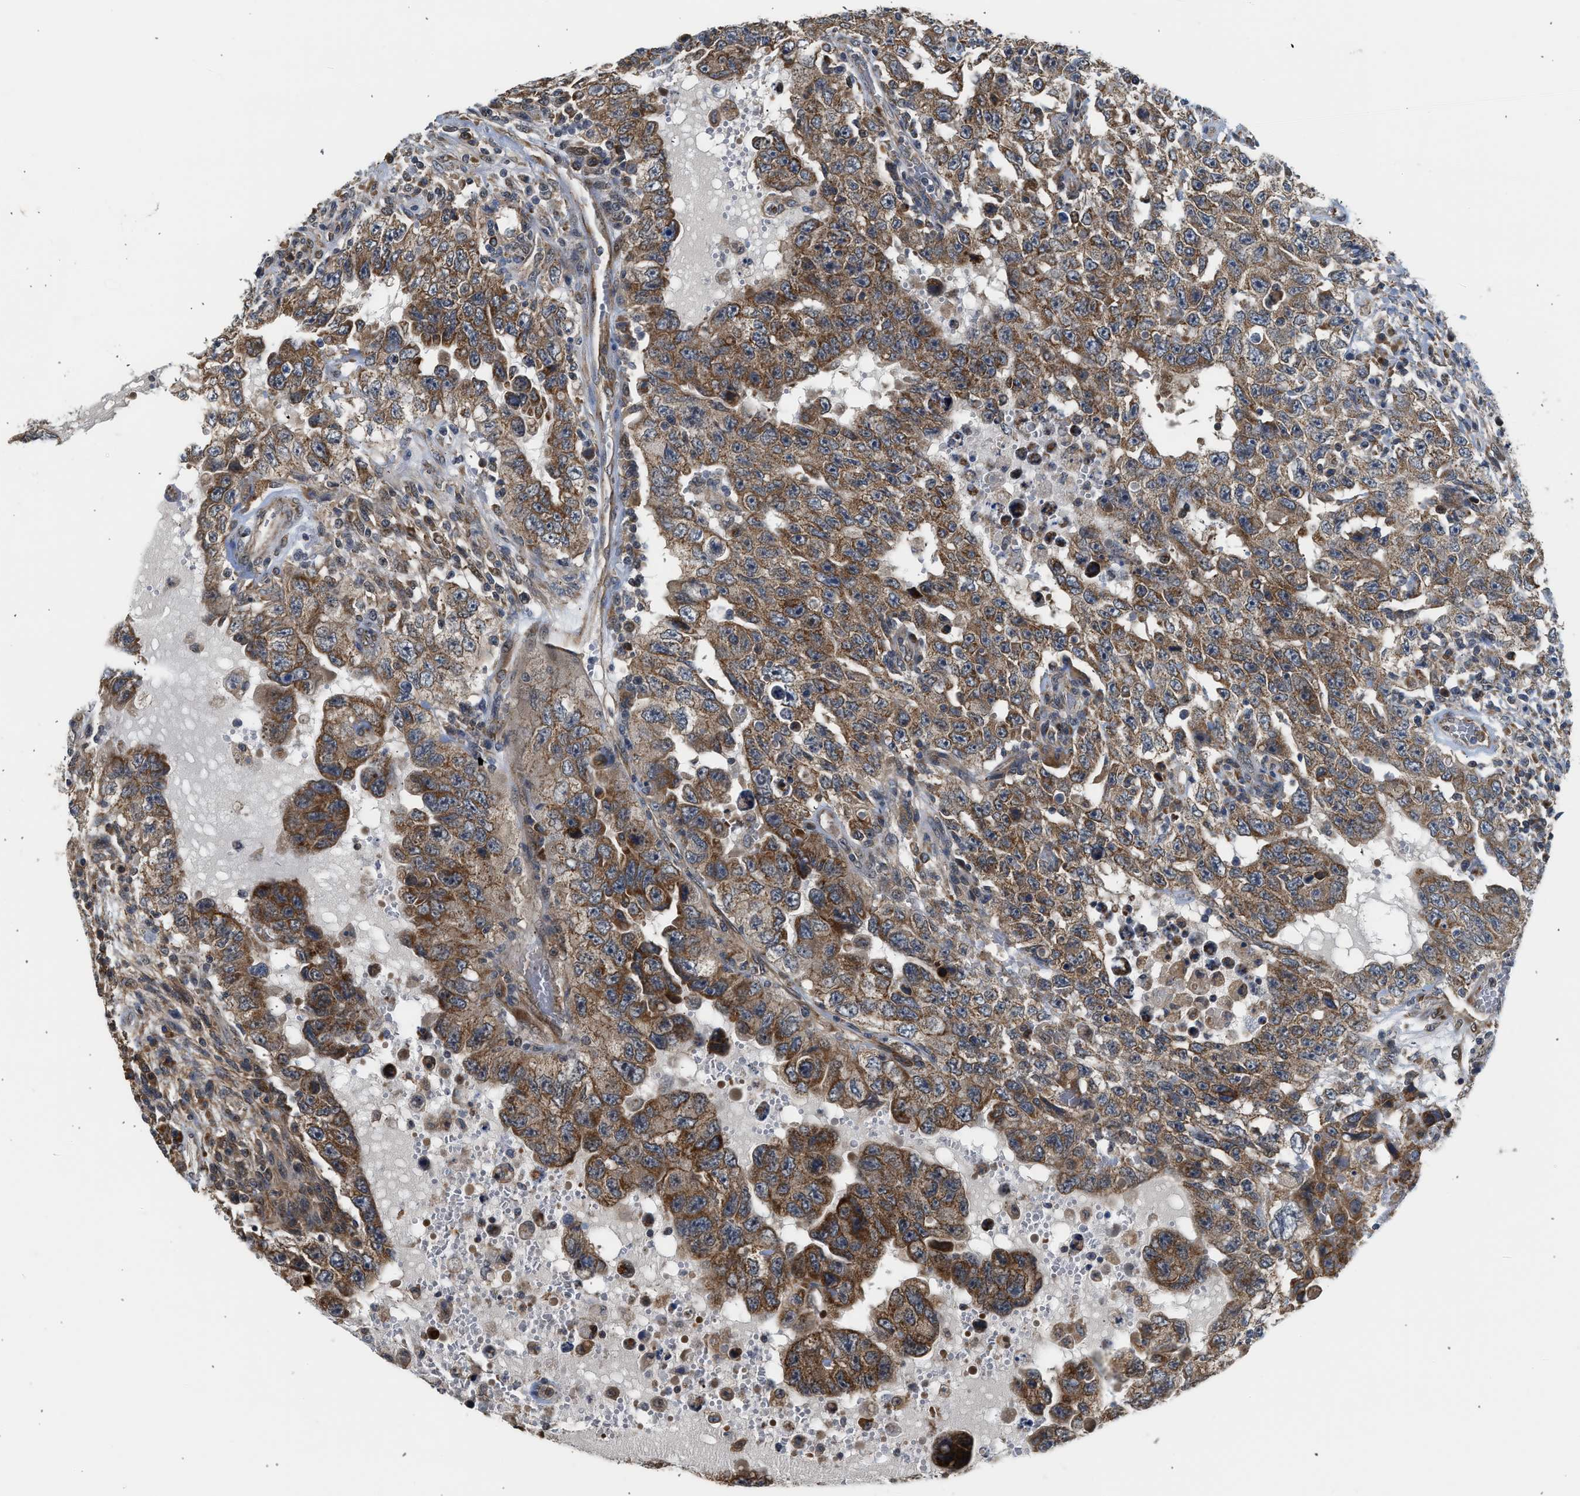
{"staining": {"intensity": "moderate", "quantity": ">75%", "location": "cytoplasmic/membranous"}, "tissue": "testis cancer", "cell_type": "Tumor cells", "image_type": "cancer", "snomed": [{"axis": "morphology", "description": "Carcinoma, Embryonal, NOS"}, {"axis": "topography", "description": "Testis"}], "caption": "IHC (DAB) staining of embryonal carcinoma (testis) displays moderate cytoplasmic/membranous protein staining in approximately >75% of tumor cells.", "gene": "POLG2", "patient": {"sex": "male", "age": 26}}